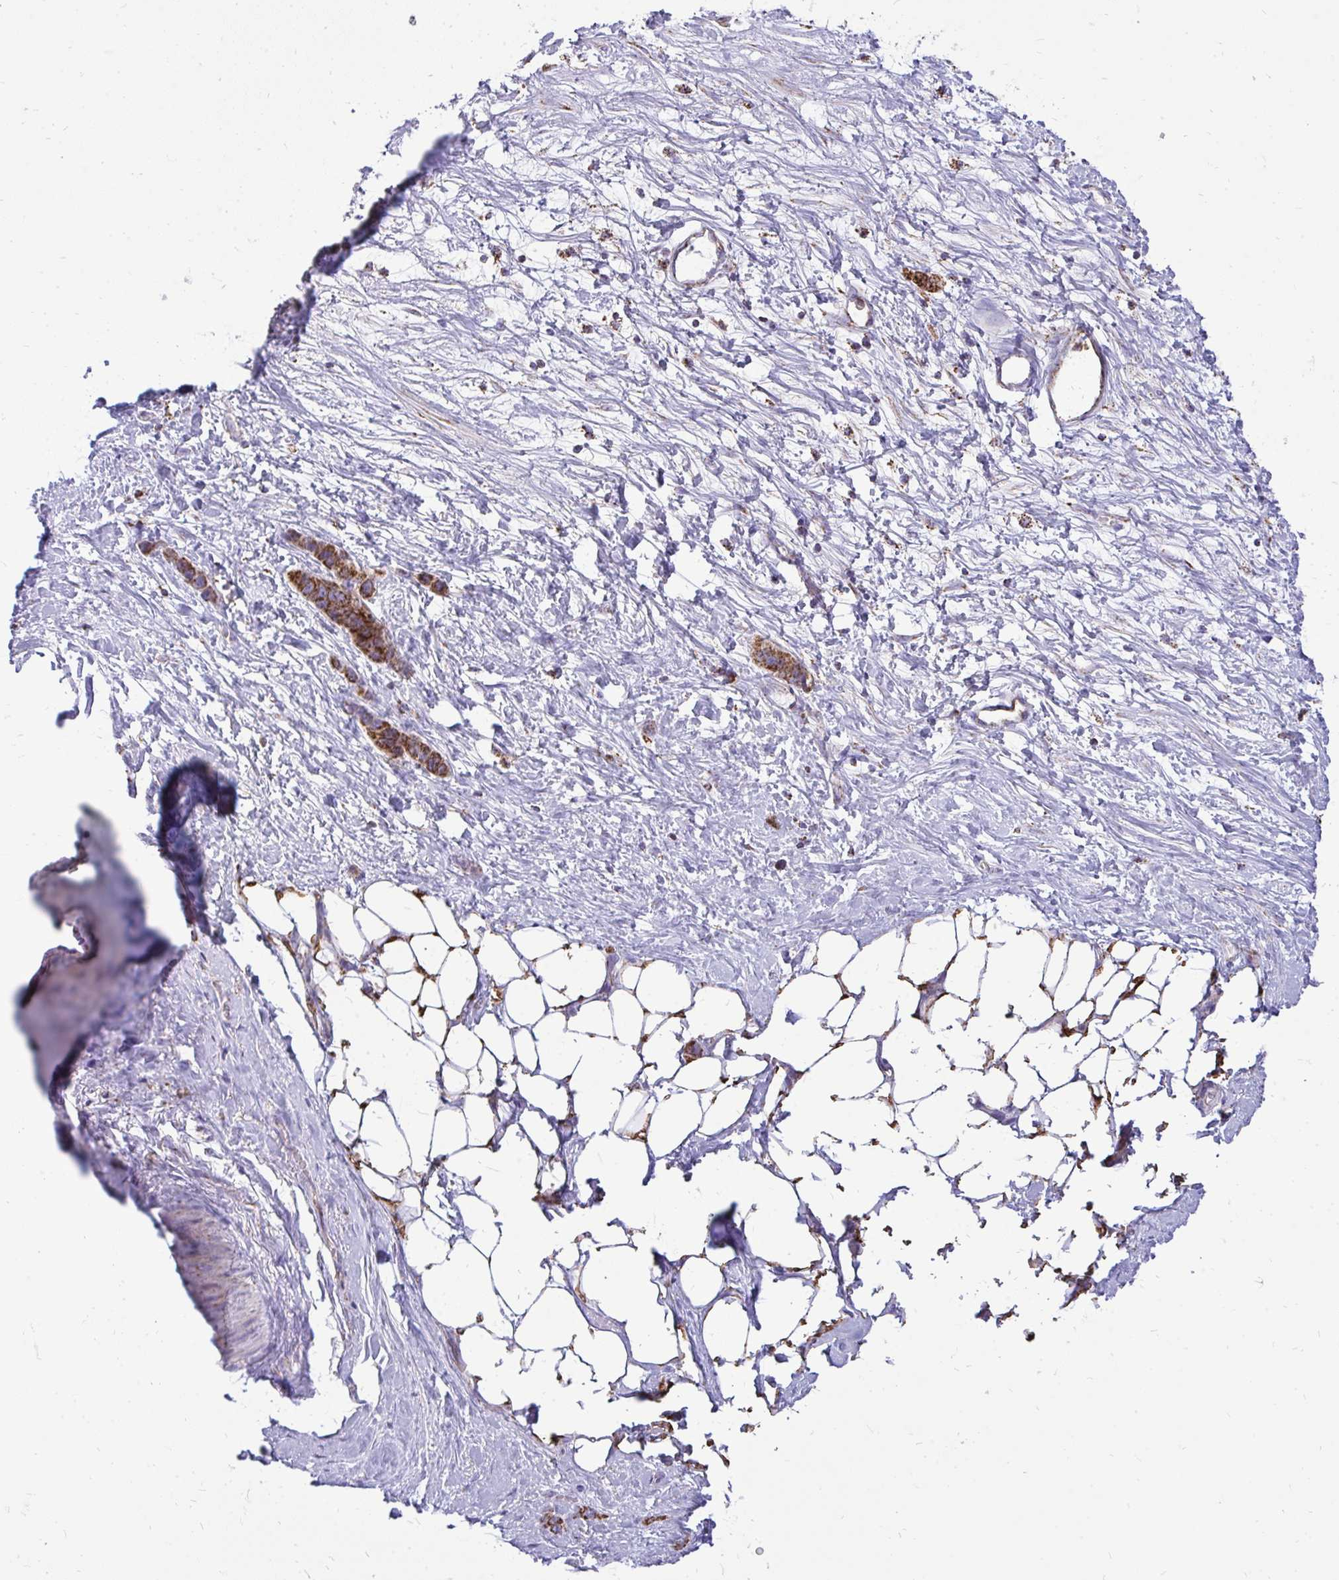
{"staining": {"intensity": "strong", "quantity": ">75%", "location": "cytoplasmic/membranous"}, "tissue": "stomach cancer", "cell_type": "Tumor cells", "image_type": "cancer", "snomed": [{"axis": "morphology", "description": "Adenocarcinoma, NOS"}, {"axis": "topography", "description": "Stomach"}], "caption": "Immunohistochemistry (IHC) micrograph of neoplastic tissue: human stomach cancer stained using IHC demonstrates high levels of strong protein expression localized specifically in the cytoplasmic/membranous of tumor cells, appearing as a cytoplasmic/membranous brown color.", "gene": "SPTBN2", "patient": {"sex": "female", "age": 65}}